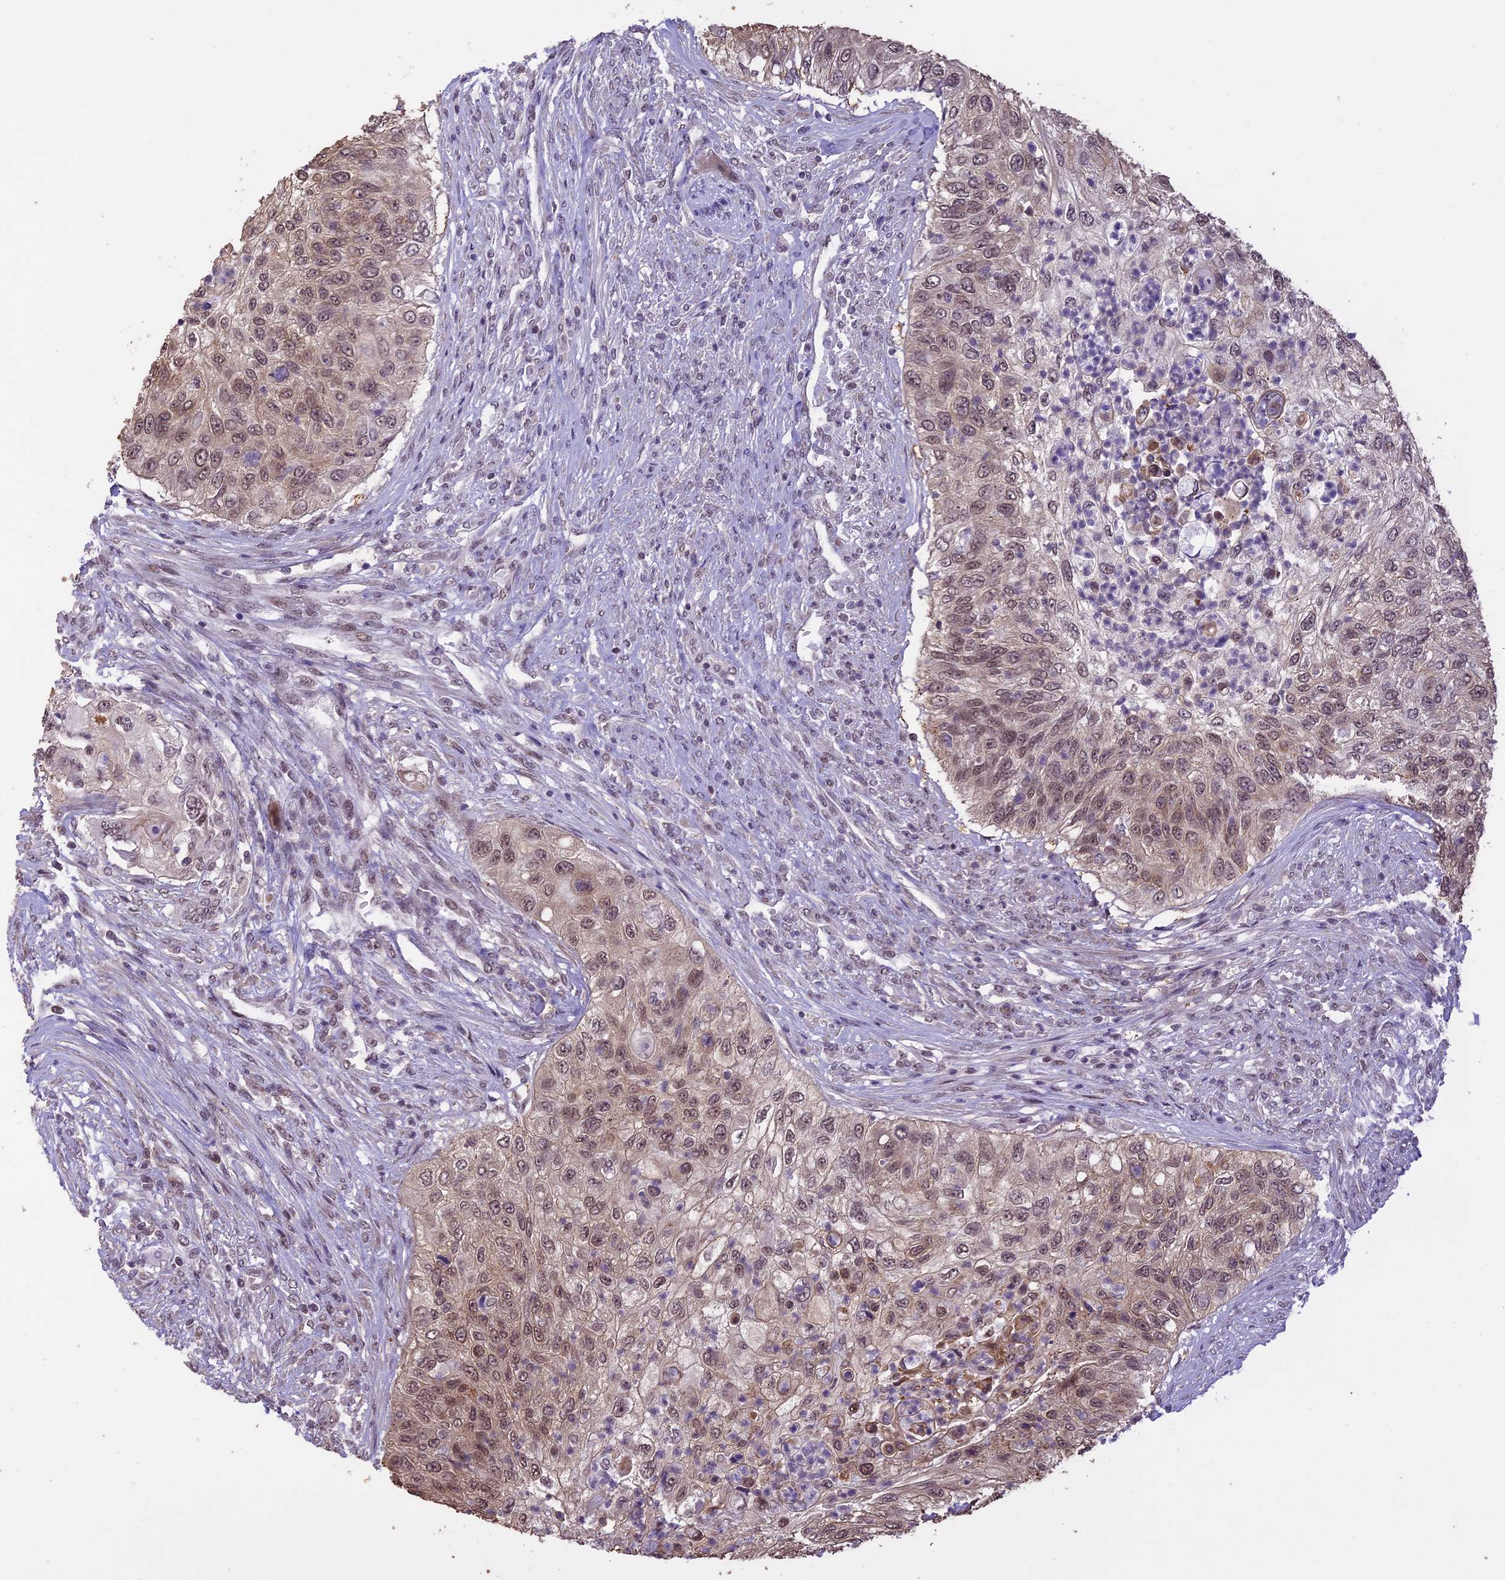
{"staining": {"intensity": "moderate", "quantity": ">75%", "location": "nuclear"}, "tissue": "urothelial cancer", "cell_type": "Tumor cells", "image_type": "cancer", "snomed": [{"axis": "morphology", "description": "Urothelial carcinoma, High grade"}, {"axis": "topography", "description": "Urinary bladder"}], "caption": "This histopathology image demonstrates urothelial cancer stained with immunohistochemistry to label a protein in brown. The nuclear of tumor cells show moderate positivity for the protein. Nuclei are counter-stained blue.", "gene": "TIGD7", "patient": {"sex": "female", "age": 60}}